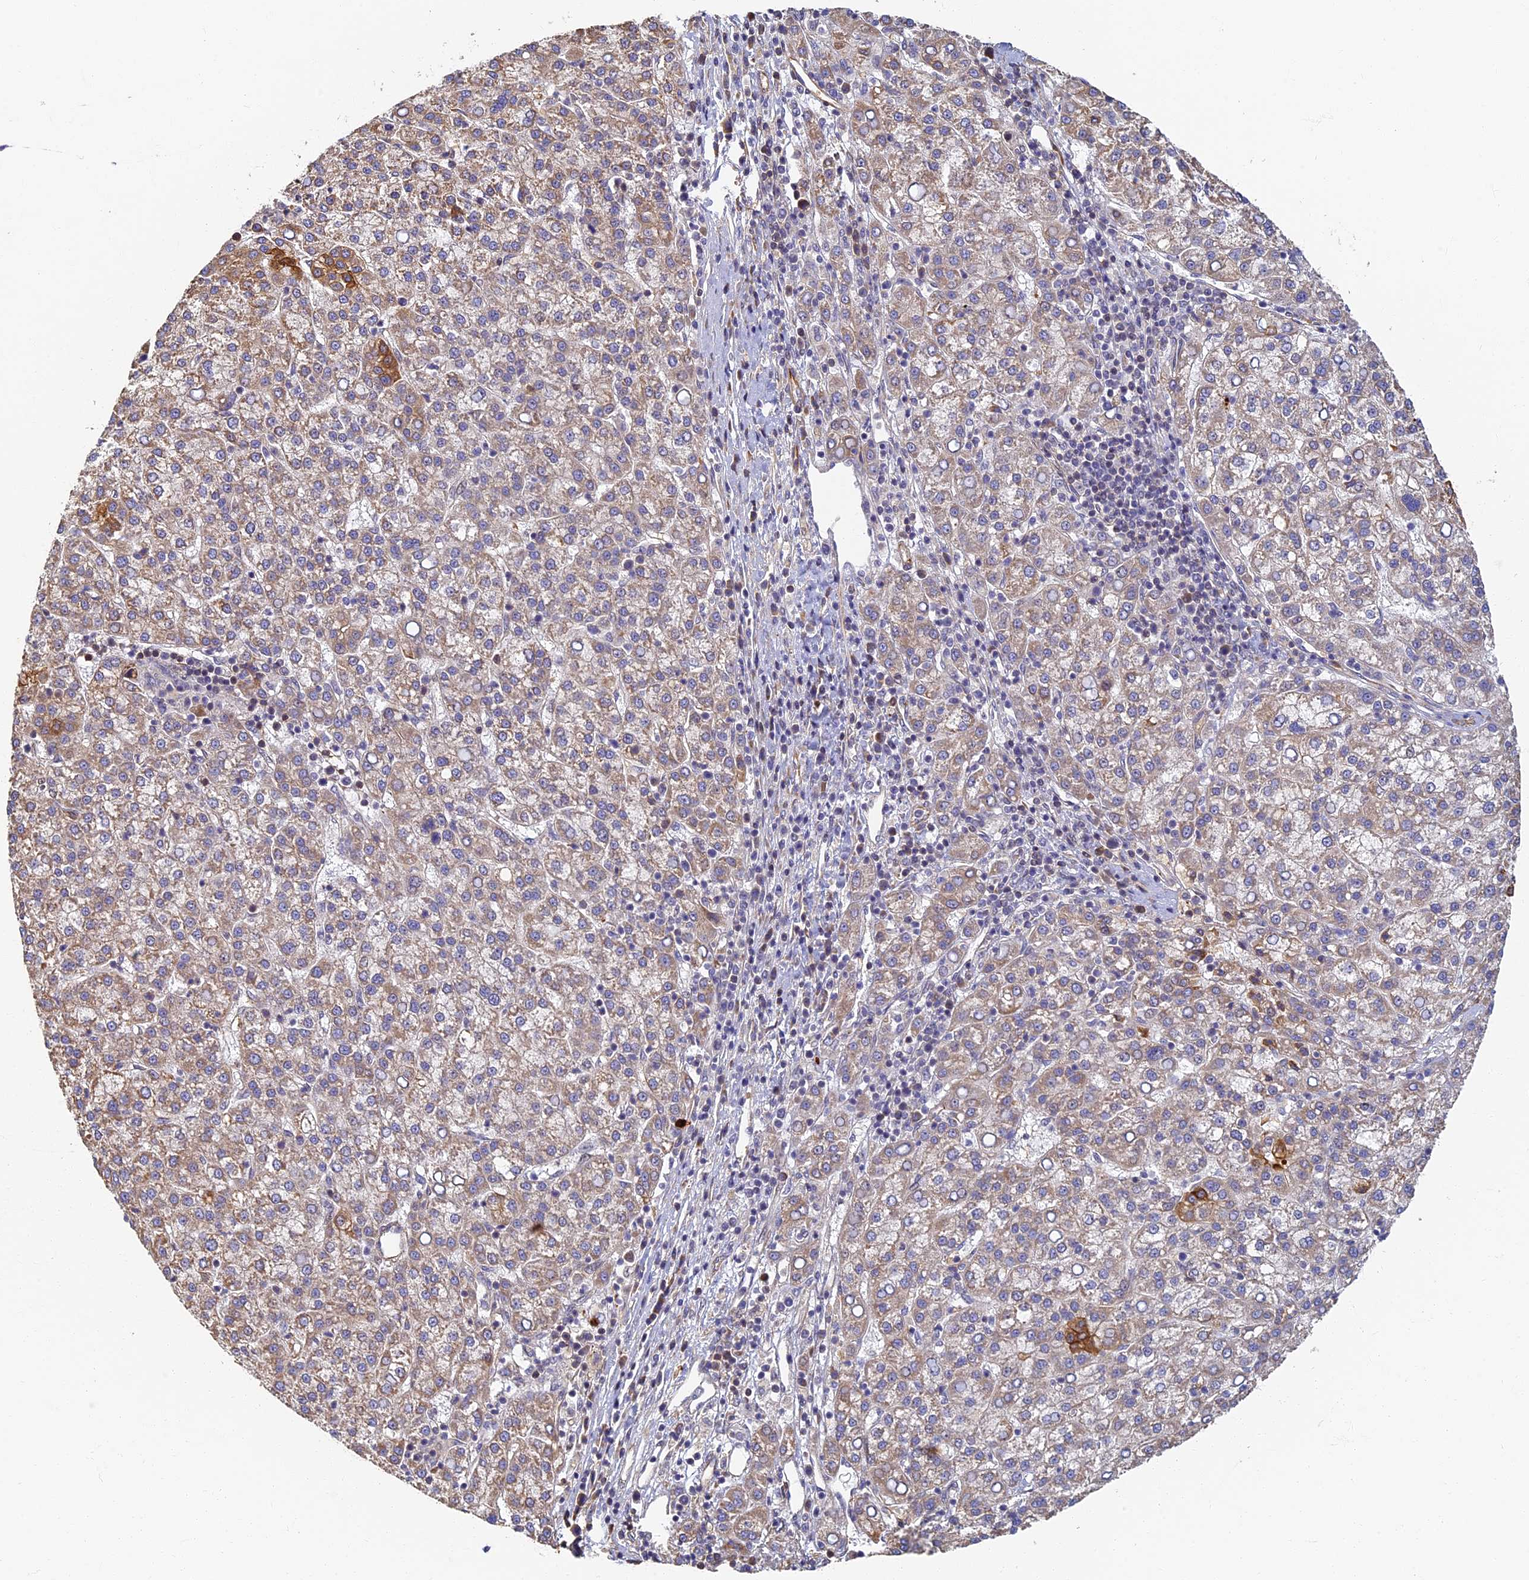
{"staining": {"intensity": "weak", "quantity": ">75%", "location": "cytoplasmic/membranous"}, "tissue": "liver cancer", "cell_type": "Tumor cells", "image_type": "cancer", "snomed": [{"axis": "morphology", "description": "Carcinoma, Hepatocellular, NOS"}, {"axis": "topography", "description": "Liver"}], "caption": "Immunohistochemical staining of liver hepatocellular carcinoma demonstrates weak cytoplasmic/membranous protein staining in approximately >75% of tumor cells.", "gene": "LRRC57", "patient": {"sex": "female", "age": 58}}